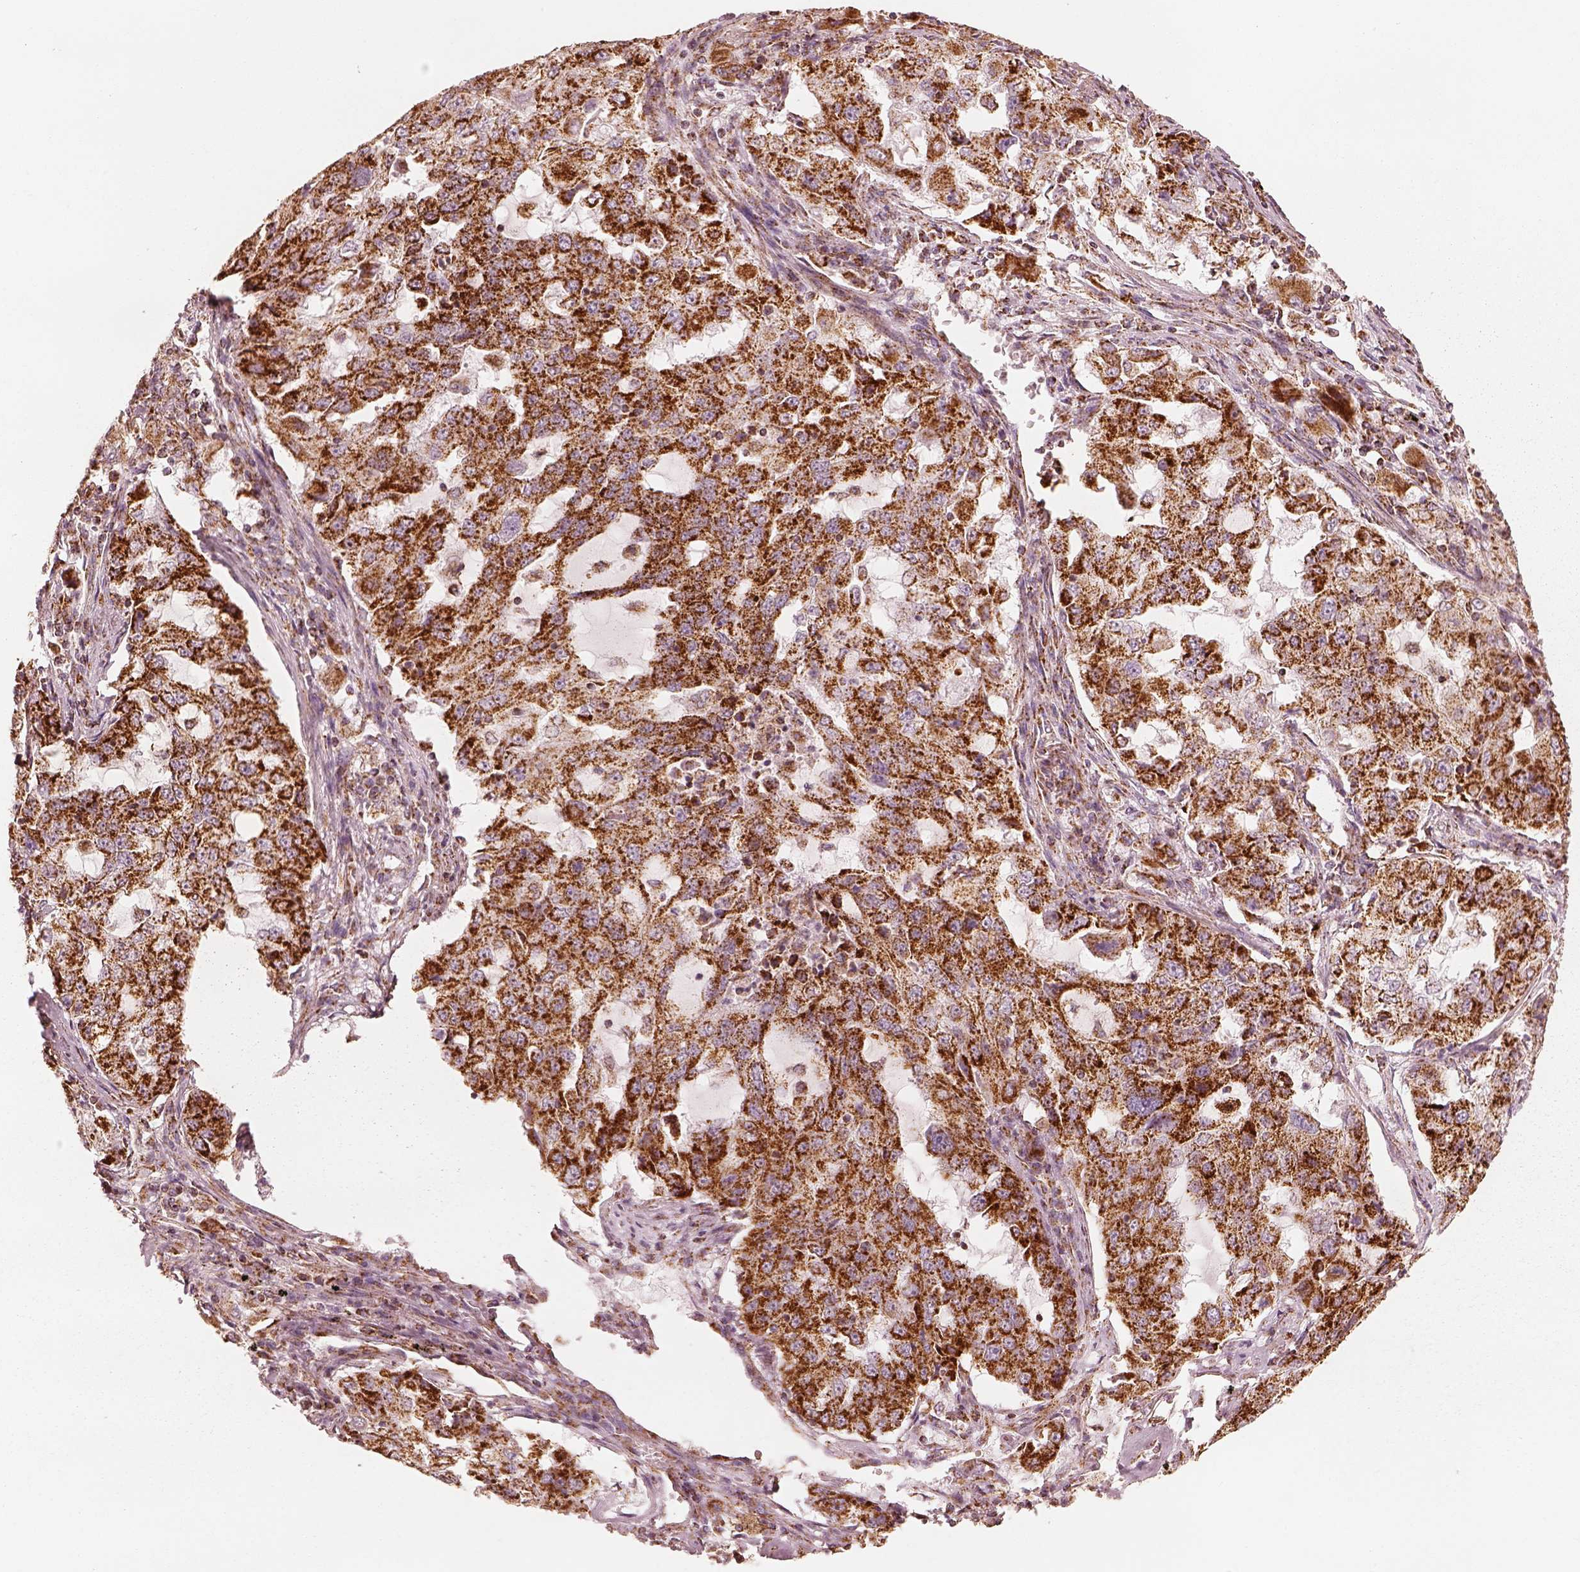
{"staining": {"intensity": "strong", "quantity": ">75%", "location": "cytoplasmic/membranous"}, "tissue": "lung cancer", "cell_type": "Tumor cells", "image_type": "cancer", "snomed": [{"axis": "morphology", "description": "Adenocarcinoma, NOS"}, {"axis": "topography", "description": "Lung"}], "caption": "Strong cytoplasmic/membranous positivity is seen in approximately >75% of tumor cells in adenocarcinoma (lung).", "gene": "ENTPD6", "patient": {"sex": "female", "age": 61}}